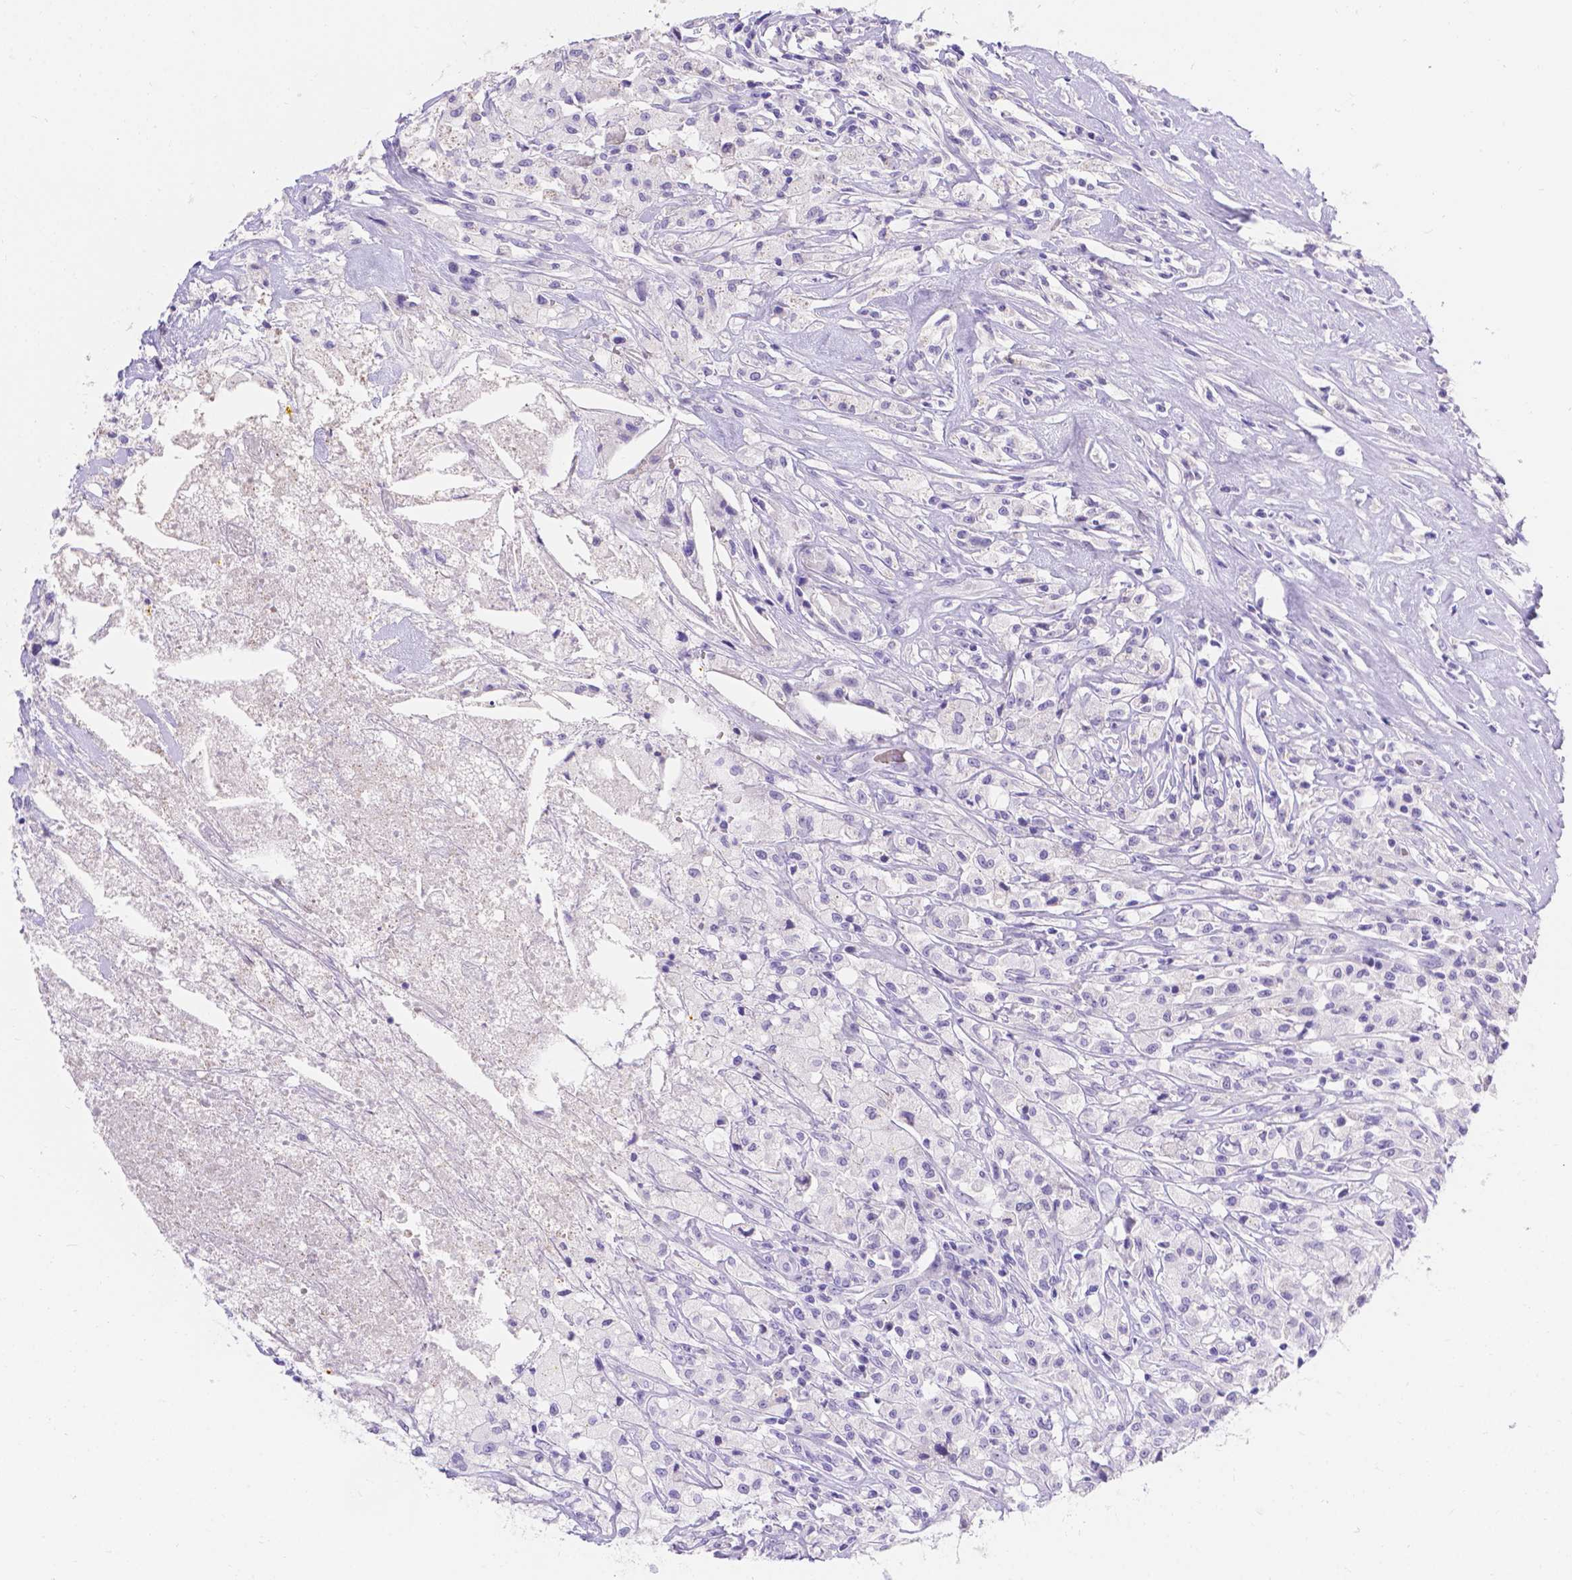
{"staining": {"intensity": "negative", "quantity": "none", "location": "none"}, "tissue": "testis cancer", "cell_type": "Tumor cells", "image_type": "cancer", "snomed": [{"axis": "morphology", "description": "Necrosis, NOS"}, {"axis": "morphology", "description": "Carcinoma, Embryonal, NOS"}, {"axis": "topography", "description": "Testis"}], "caption": "Embryonal carcinoma (testis) stained for a protein using immunohistochemistry reveals no expression tumor cells.", "gene": "GNRHR", "patient": {"sex": "male", "age": 19}}